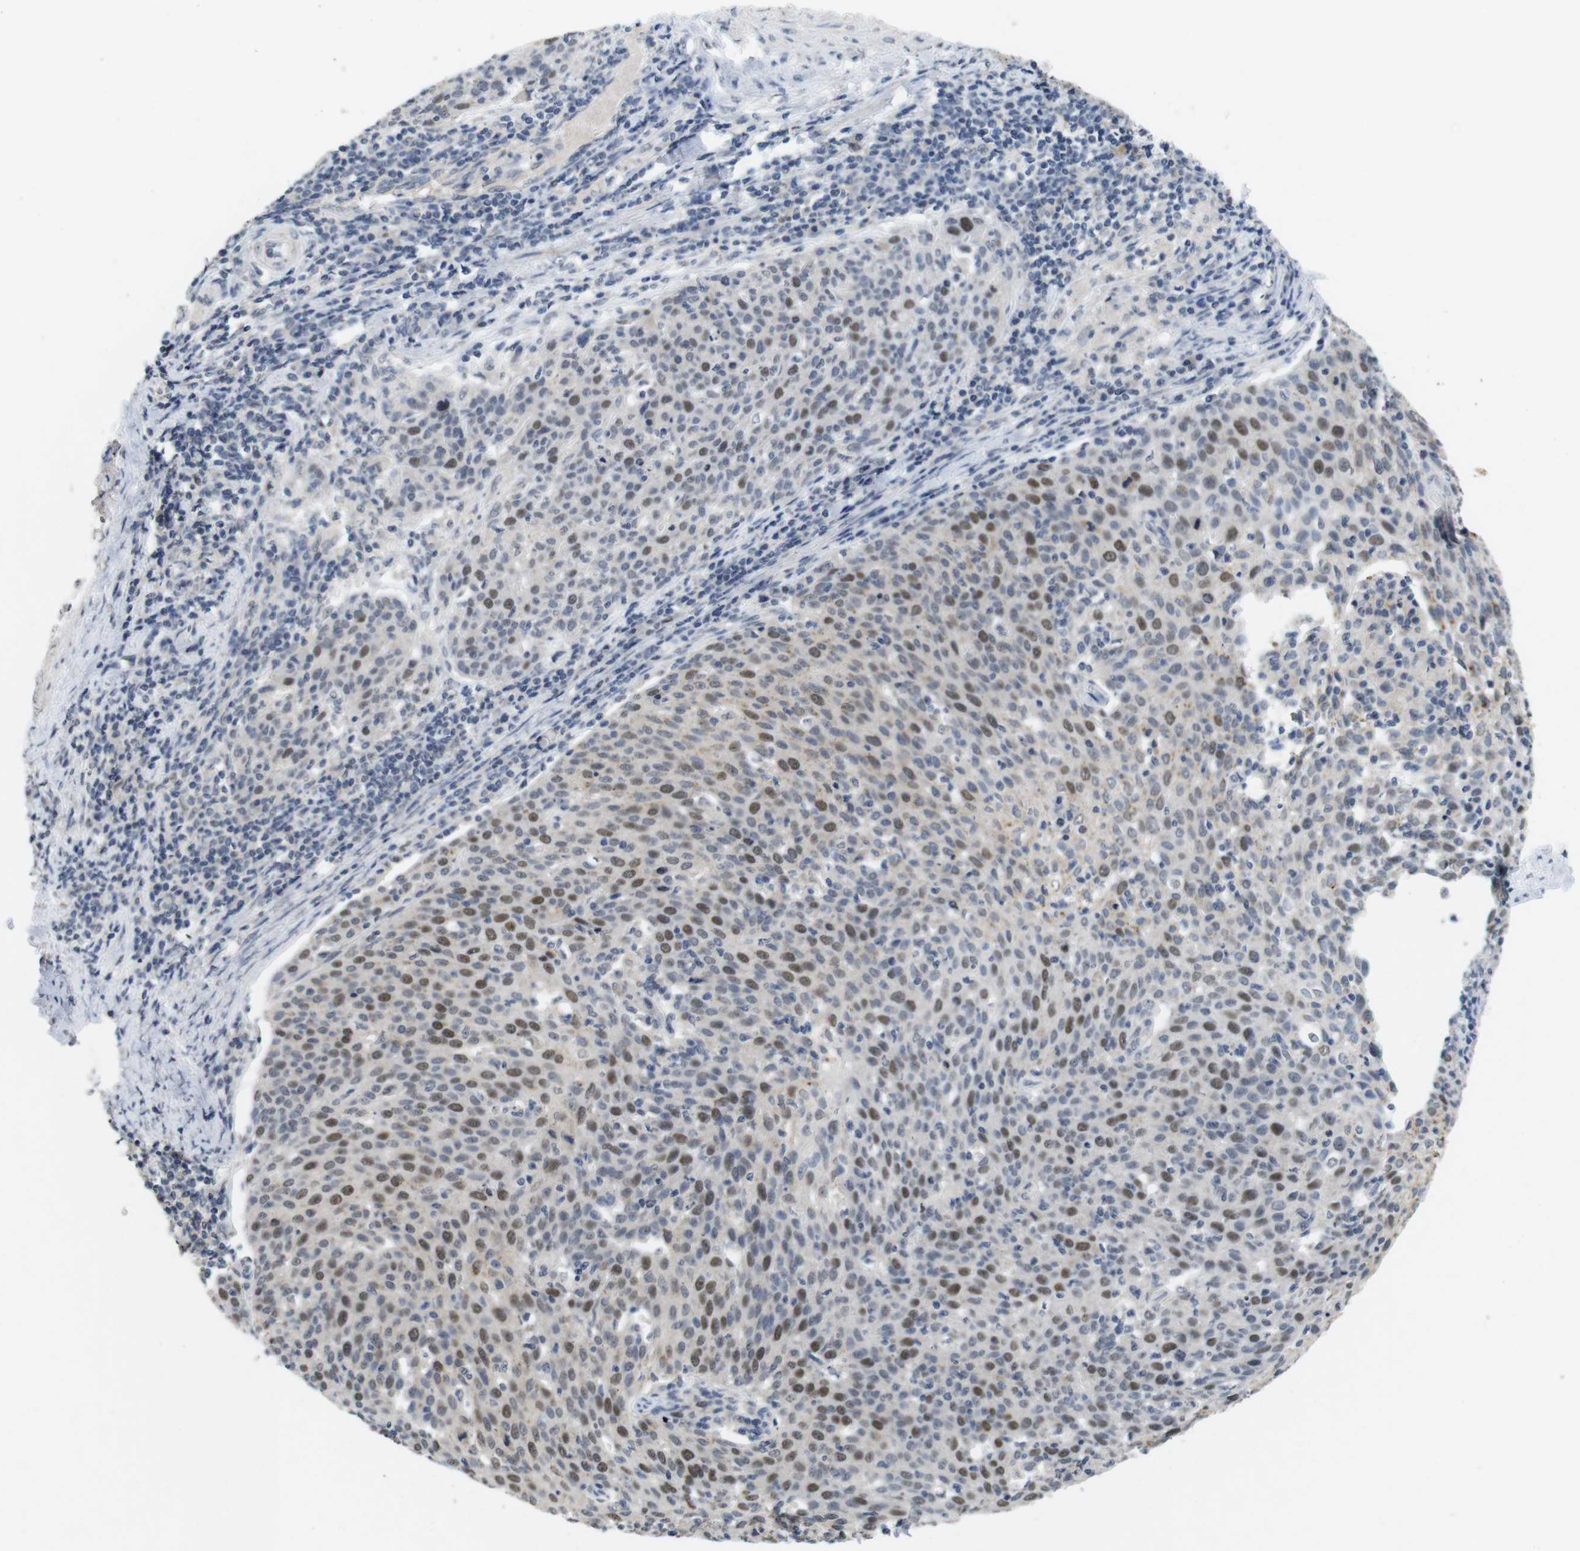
{"staining": {"intensity": "moderate", "quantity": "25%-75%", "location": "nuclear"}, "tissue": "cervical cancer", "cell_type": "Tumor cells", "image_type": "cancer", "snomed": [{"axis": "morphology", "description": "Squamous cell carcinoma, NOS"}, {"axis": "topography", "description": "Cervix"}], "caption": "Immunohistochemistry (IHC) of cervical cancer demonstrates medium levels of moderate nuclear positivity in approximately 25%-75% of tumor cells. The staining is performed using DAB brown chromogen to label protein expression. The nuclei are counter-stained blue using hematoxylin.", "gene": "SKP2", "patient": {"sex": "female", "age": 38}}